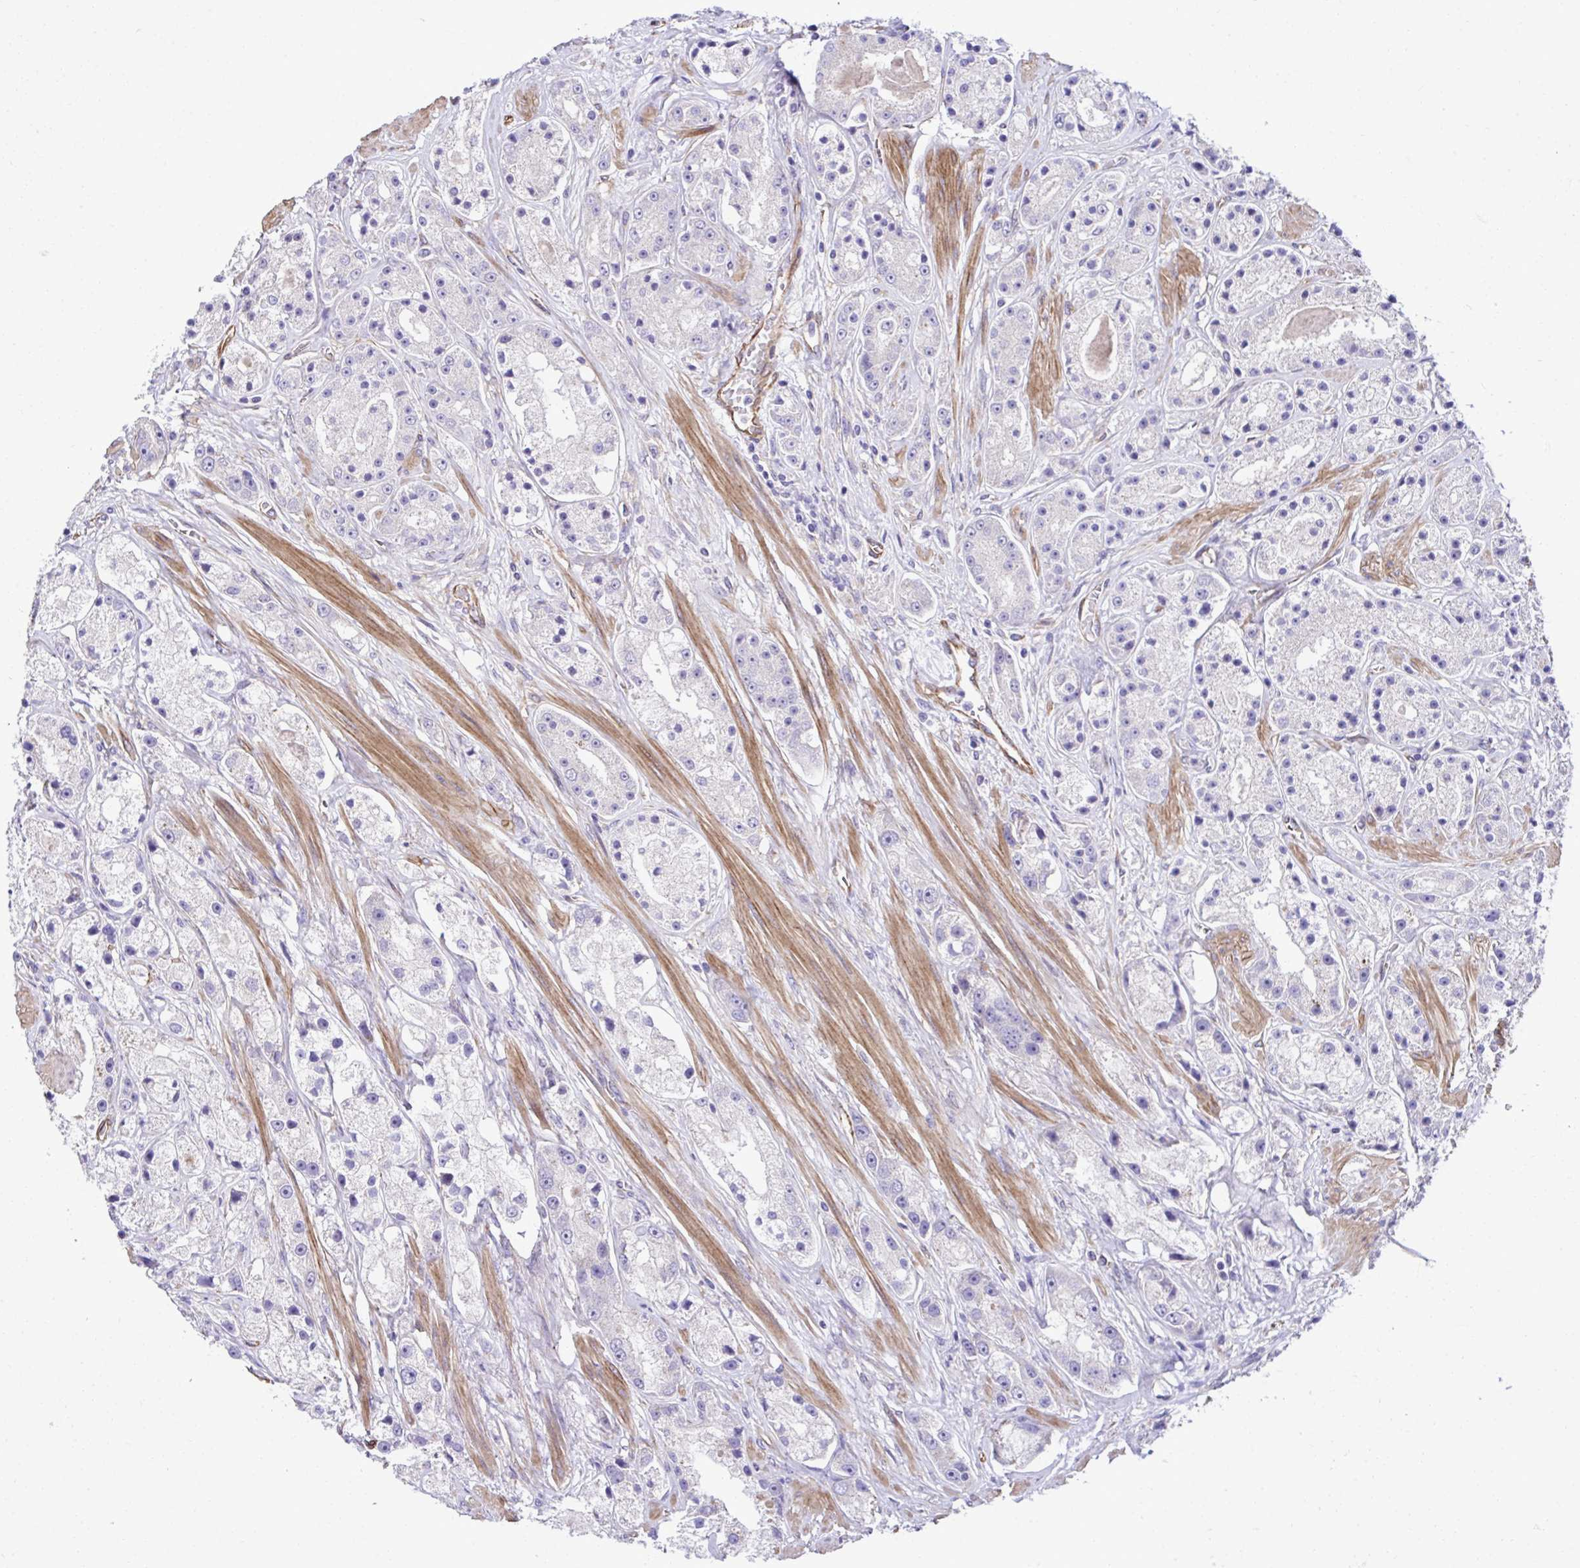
{"staining": {"intensity": "negative", "quantity": "none", "location": "none"}, "tissue": "prostate cancer", "cell_type": "Tumor cells", "image_type": "cancer", "snomed": [{"axis": "morphology", "description": "Adenocarcinoma, High grade"}, {"axis": "topography", "description": "Prostate"}], "caption": "IHC of human prostate cancer (high-grade adenocarcinoma) demonstrates no positivity in tumor cells.", "gene": "TRIM52", "patient": {"sex": "male", "age": 67}}